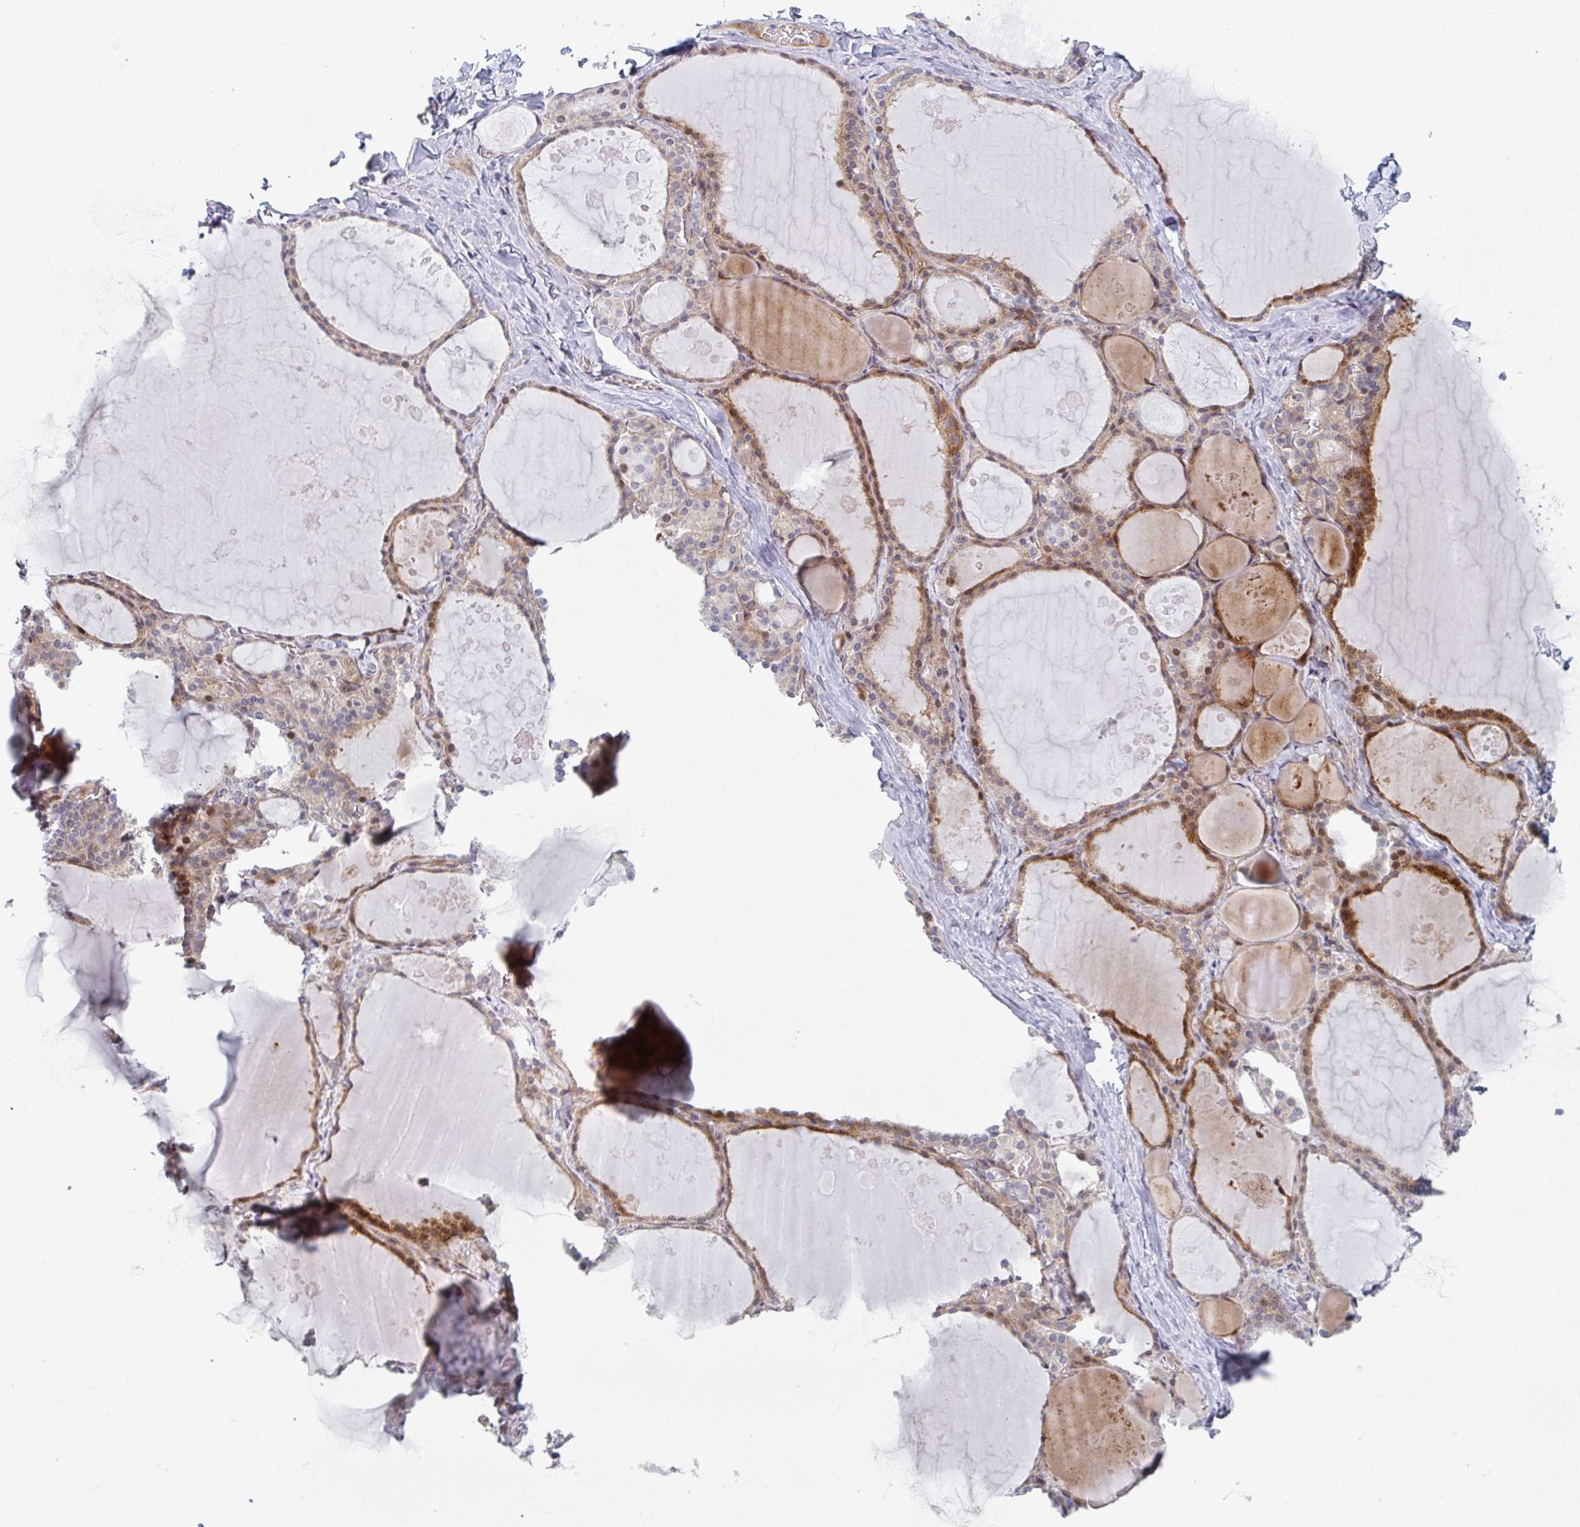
{"staining": {"intensity": "moderate", "quantity": ">75%", "location": "cytoplasmic/membranous,nuclear"}, "tissue": "thyroid gland", "cell_type": "Glandular cells", "image_type": "normal", "snomed": [{"axis": "morphology", "description": "Normal tissue, NOS"}, {"axis": "topography", "description": "Thyroid gland"}], "caption": "Immunohistochemistry (IHC) (DAB) staining of normal human thyroid gland exhibits moderate cytoplasmic/membranous,nuclear protein expression in about >75% of glandular cells. (DAB (3,3'-diaminobenzidine) = brown stain, brightfield microscopy at high magnification).", "gene": "ZNF644", "patient": {"sex": "male", "age": 56}}